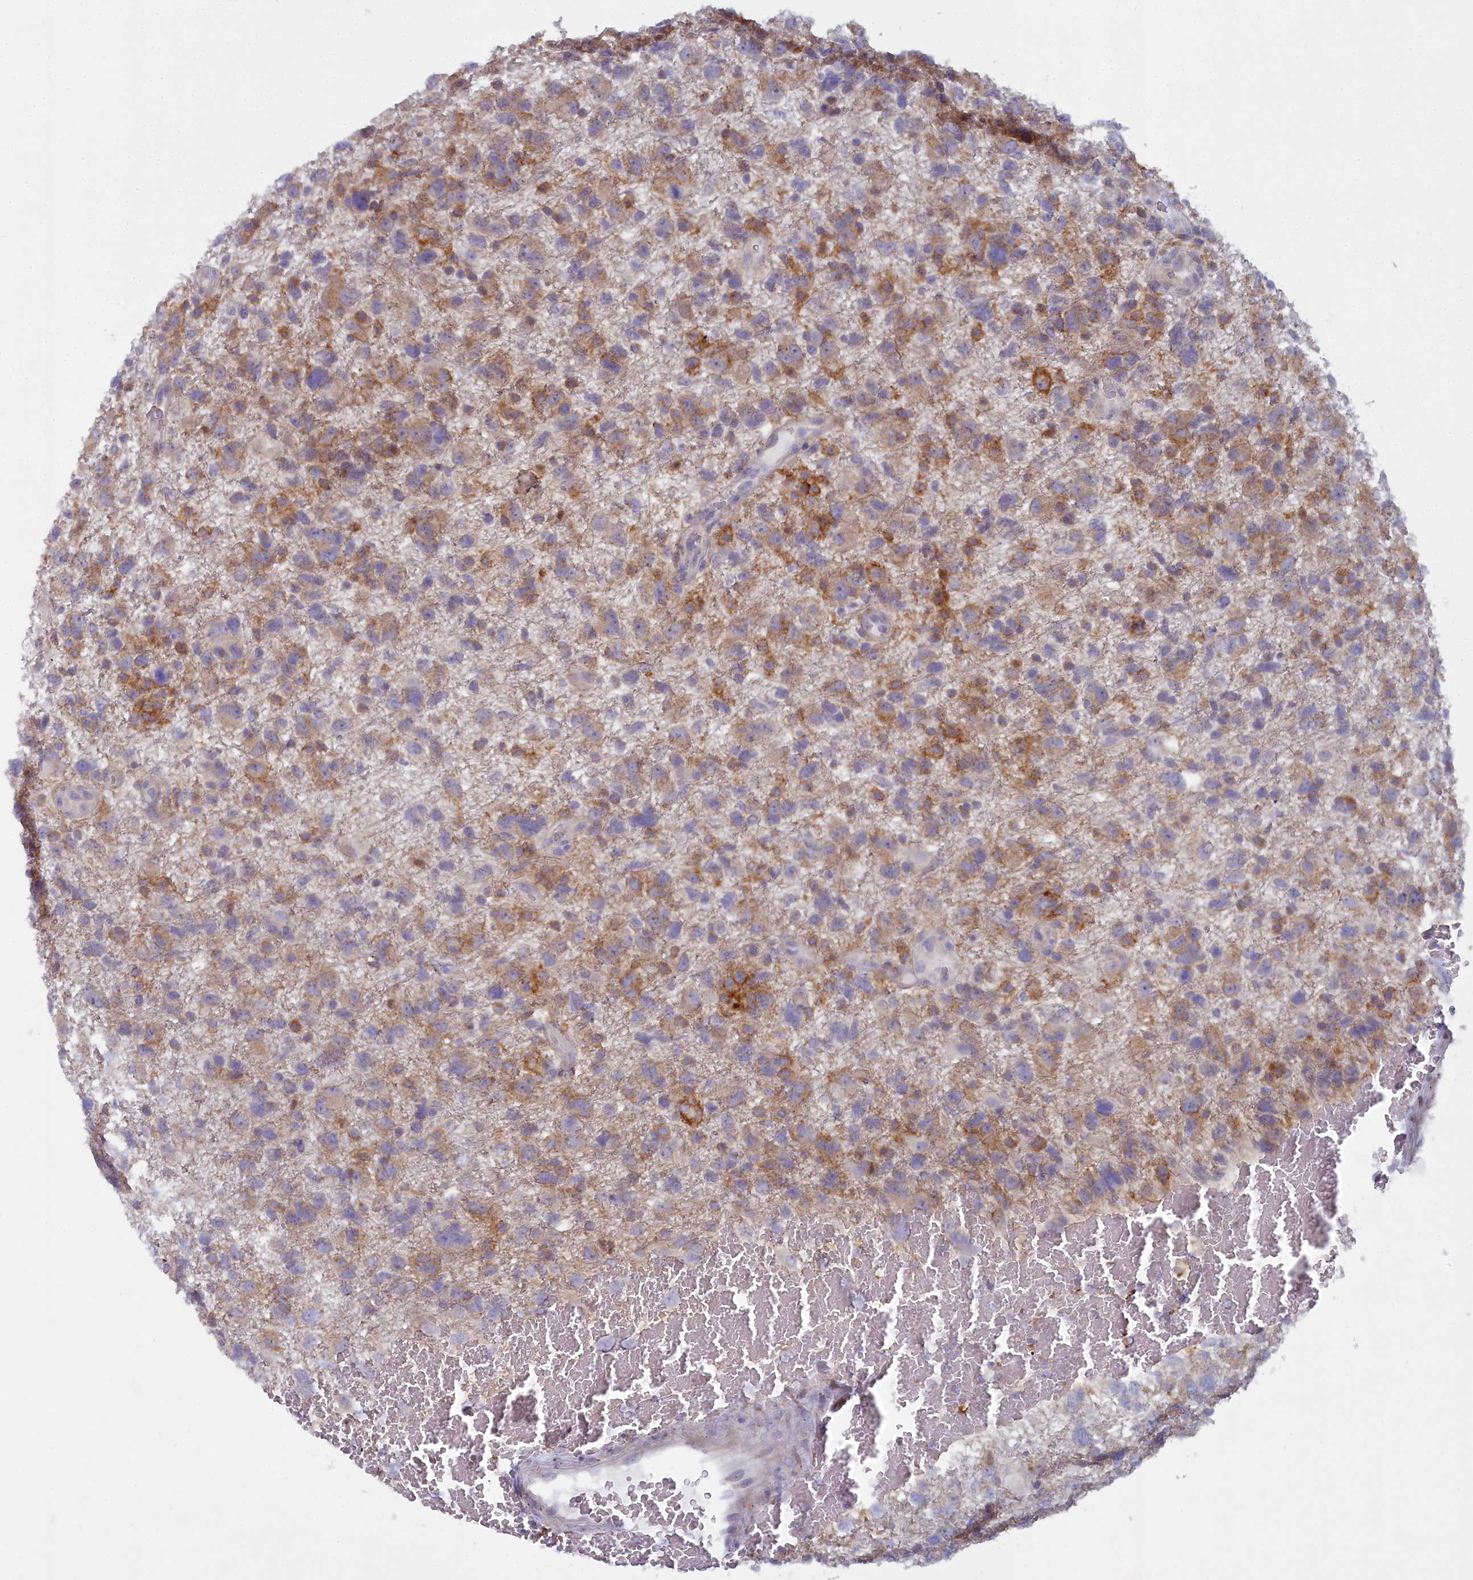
{"staining": {"intensity": "moderate", "quantity": "25%-75%", "location": "cytoplasmic/membranous"}, "tissue": "glioma", "cell_type": "Tumor cells", "image_type": "cancer", "snomed": [{"axis": "morphology", "description": "Glioma, malignant, High grade"}, {"axis": "topography", "description": "Brain"}], "caption": "Immunohistochemical staining of human malignant glioma (high-grade) demonstrates medium levels of moderate cytoplasmic/membranous protein expression in approximately 25%-75% of tumor cells.", "gene": "B9D2", "patient": {"sex": "male", "age": 61}}